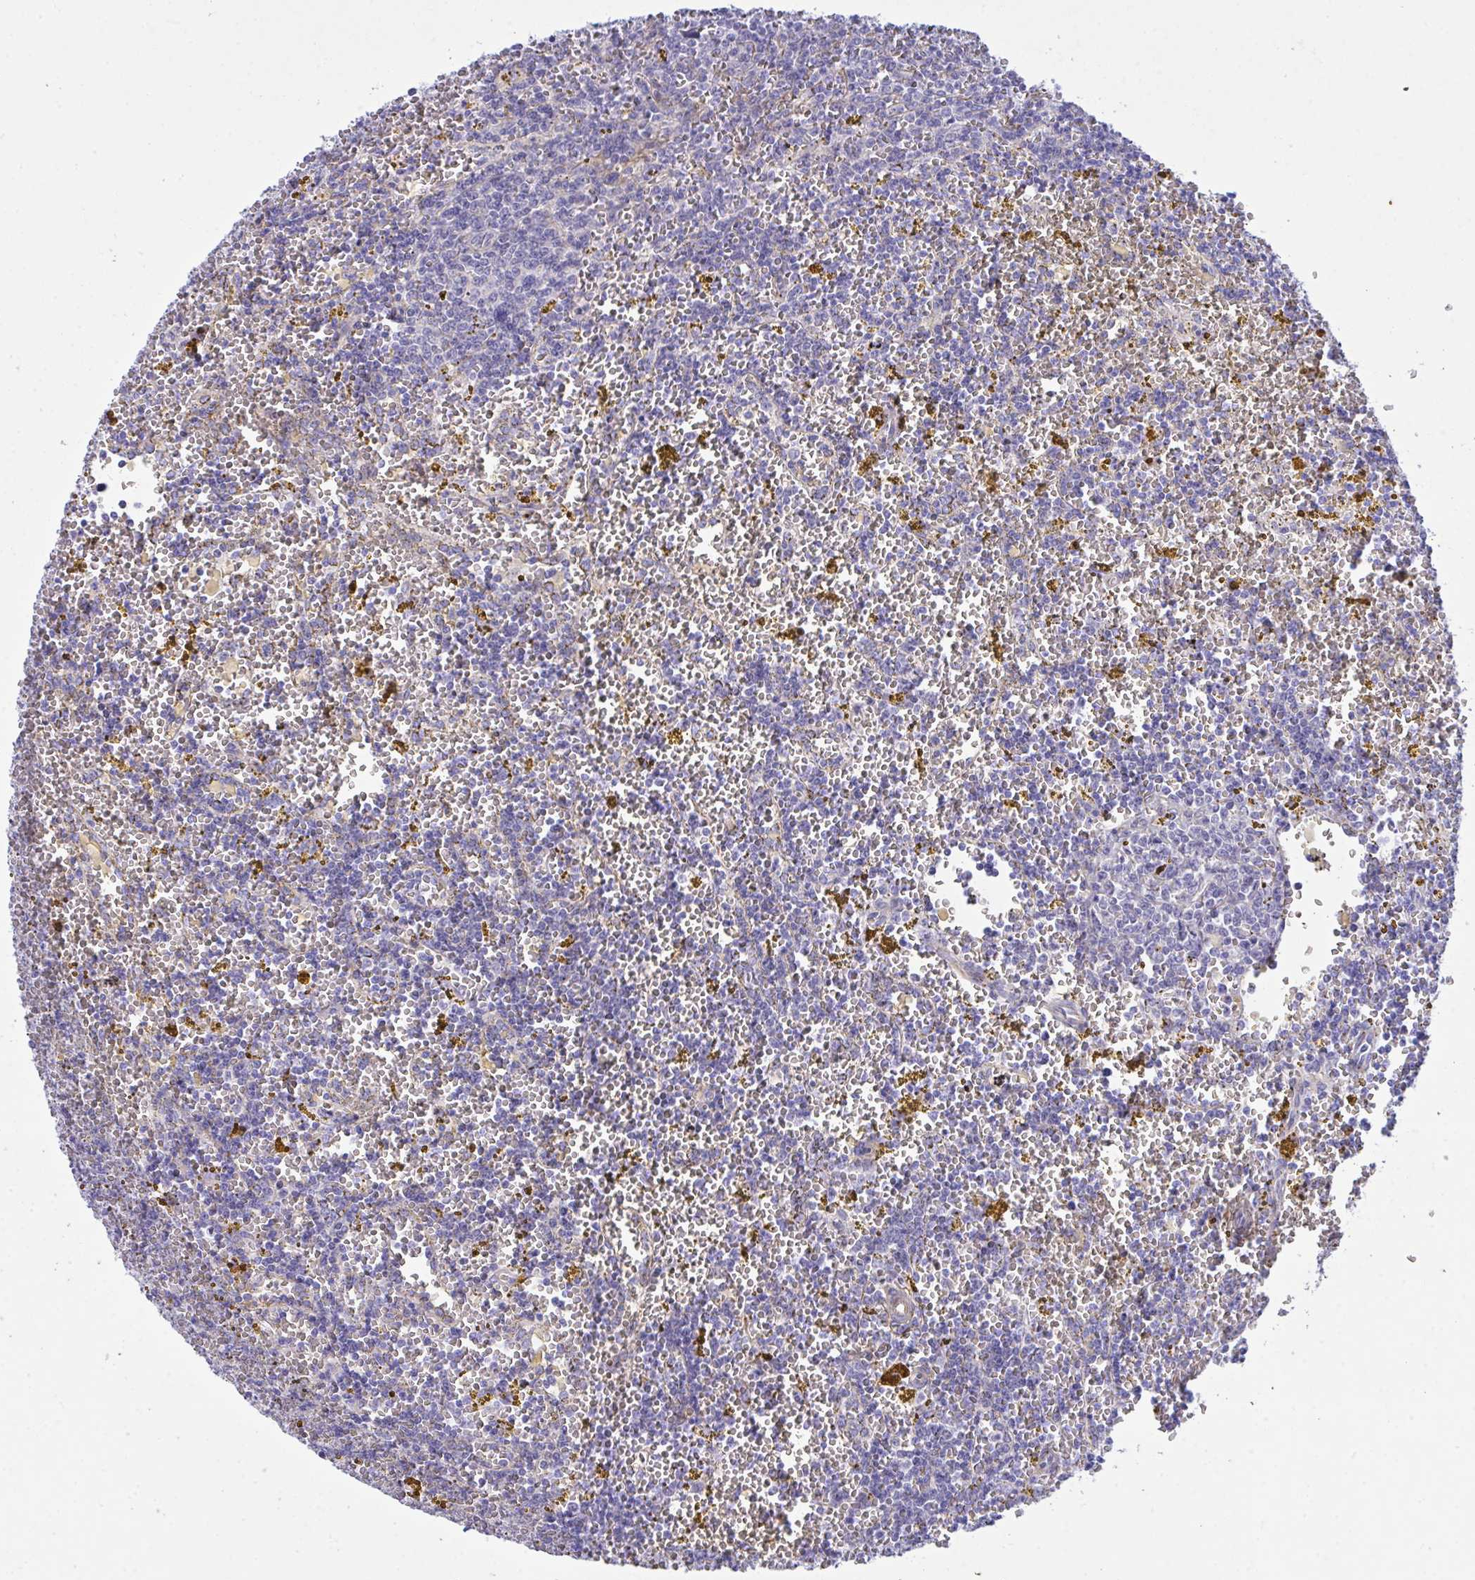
{"staining": {"intensity": "negative", "quantity": "none", "location": "none"}, "tissue": "lymphoma", "cell_type": "Tumor cells", "image_type": "cancer", "snomed": [{"axis": "morphology", "description": "Malignant lymphoma, non-Hodgkin's type, Low grade"}, {"axis": "topography", "description": "Spleen"}, {"axis": "topography", "description": "Lymph node"}], "caption": "IHC micrograph of malignant lymphoma, non-Hodgkin's type (low-grade) stained for a protein (brown), which shows no expression in tumor cells.", "gene": "MED9", "patient": {"sex": "female", "age": 66}}